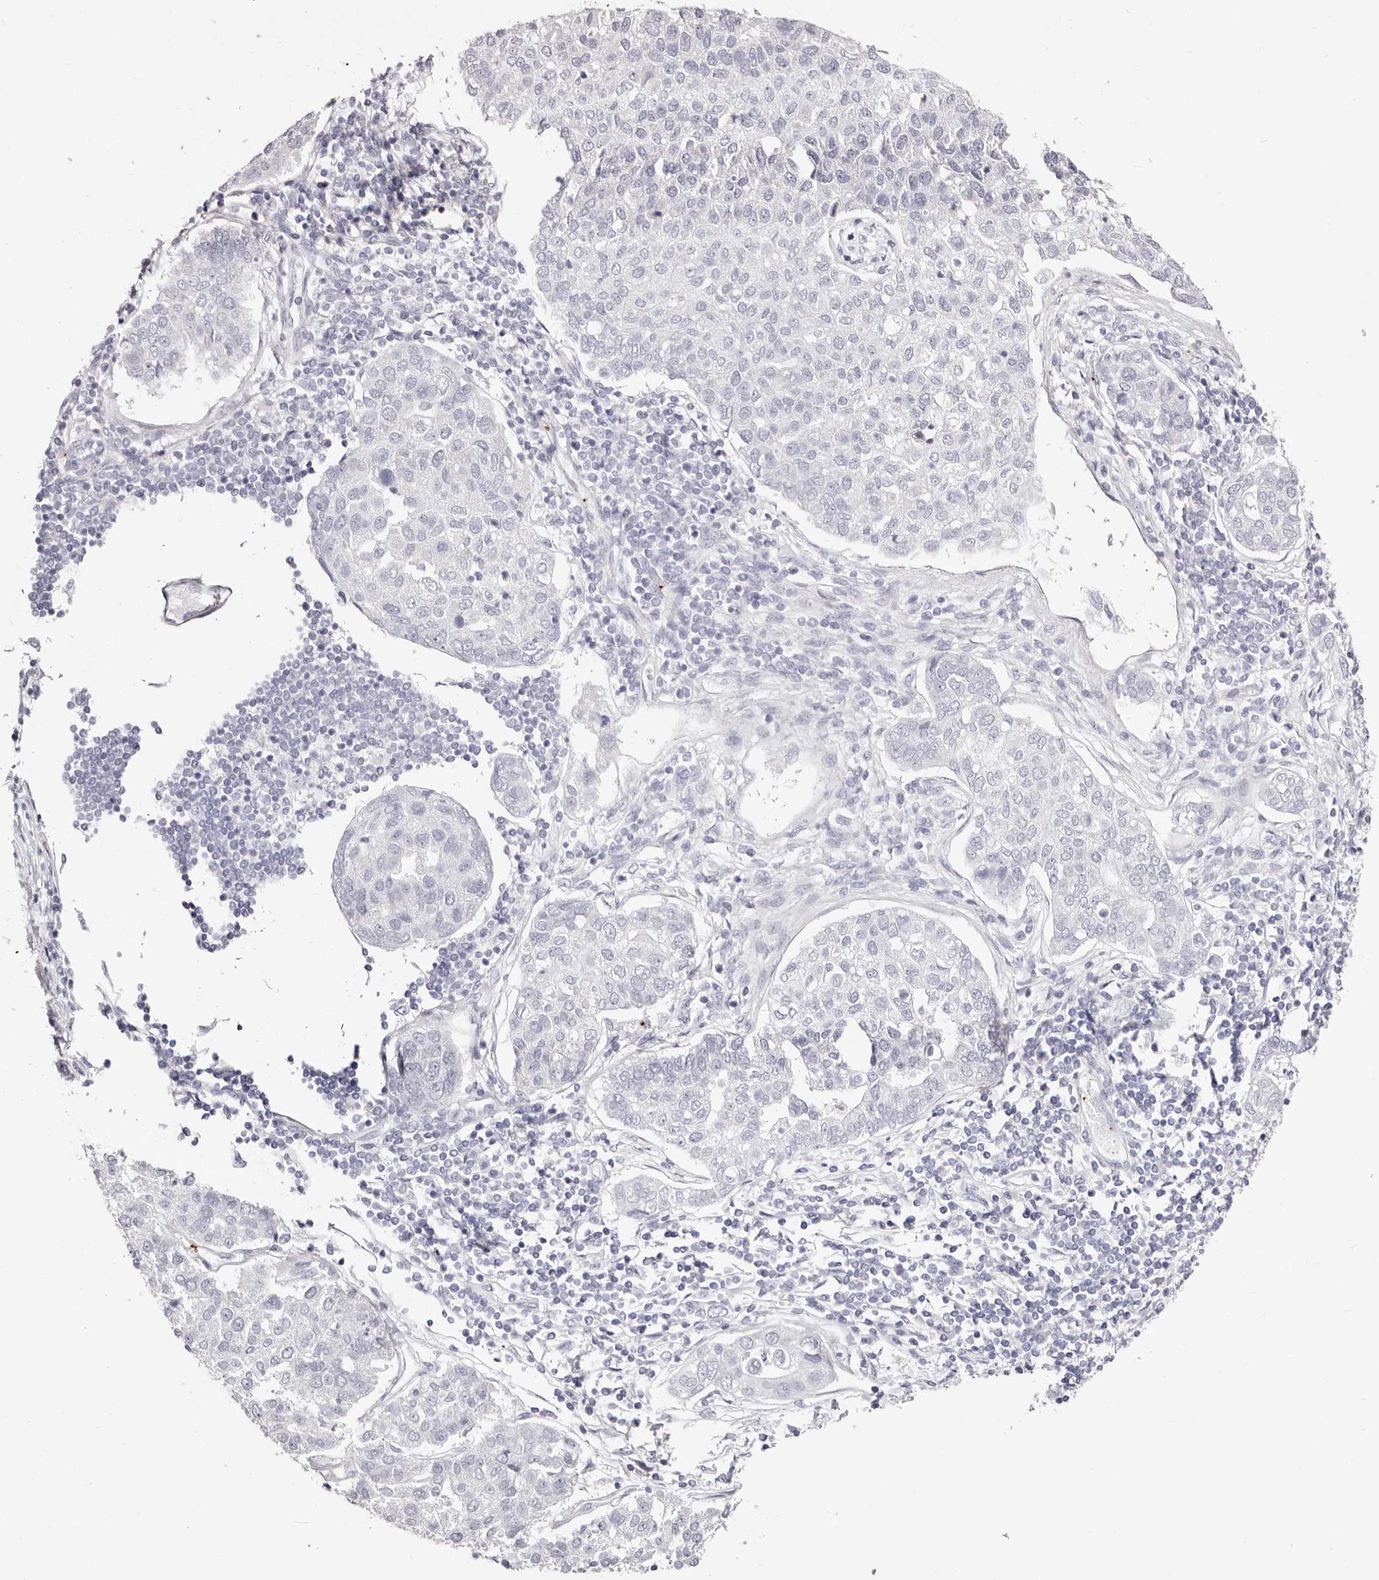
{"staining": {"intensity": "negative", "quantity": "none", "location": "none"}, "tissue": "pancreatic cancer", "cell_type": "Tumor cells", "image_type": "cancer", "snomed": [{"axis": "morphology", "description": "Adenocarcinoma, NOS"}, {"axis": "topography", "description": "Pancreas"}], "caption": "IHC image of pancreatic adenocarcinoma stained for a protein (brown), which shows no staining in tumor cells. The staining is performed using DAB (3,3'-diaminobenzidine) brown chromogen with nuclei counter-stained in using hematoxylin.", "gene": "PF4", "patient": {"sex": "female", "age": 61}}